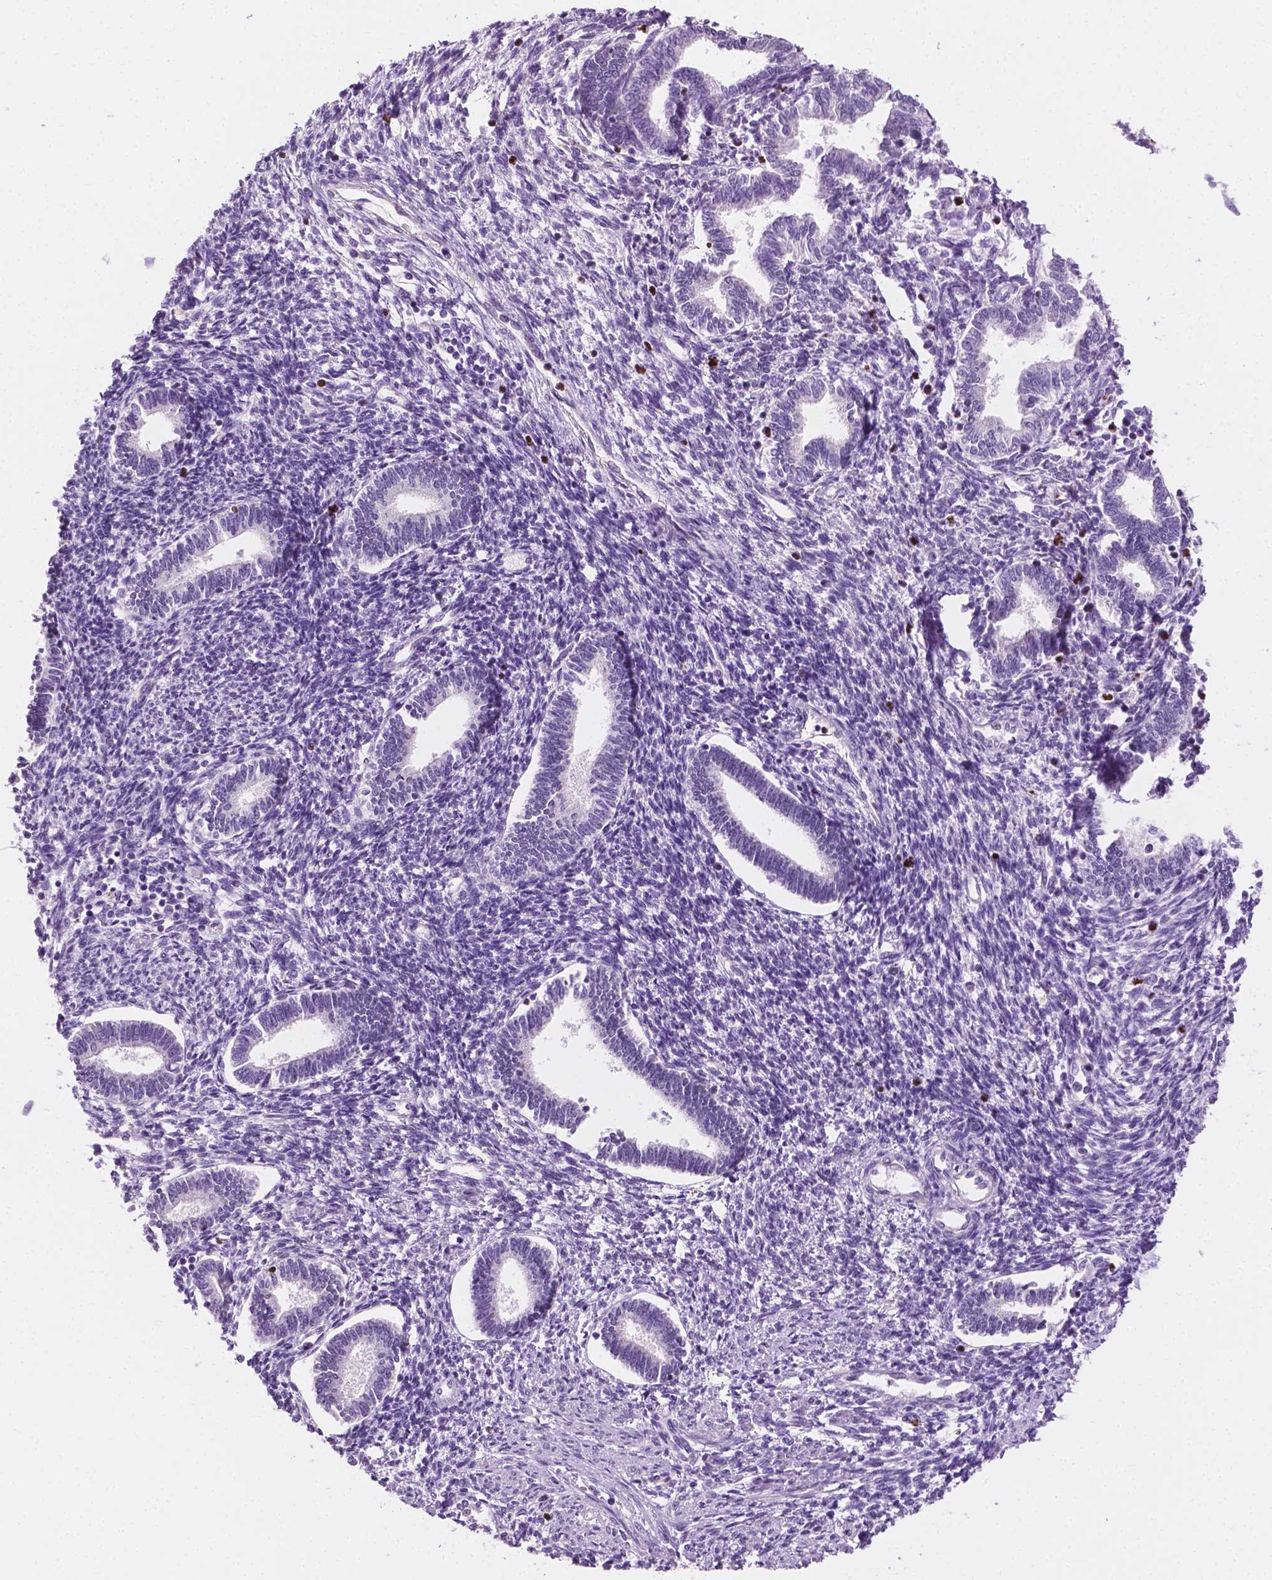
{"staining": {"intensity": "negative", "quantity": "none", "location": "none"}, "tissue": "endometrium", "cell_type": "Cells in endometrial stroma", "image_type": "normal", "snomed": [{"axis": "morphology", "description": "Normal tissue, NOS"}, {"axis": "topography", "description": "Endometrium"}], "caption": "High magnification brightfield microscopy of normal endometrium stained with DAB (brown) and counterstained with hematoxylin (blue): cells in endometrial stroma show no significant staining. (Immunohistochemistry, brightfield microscopy, high magnification).", "gene": "SIAH2", "patient": {"sex": "female", "age": 42}}